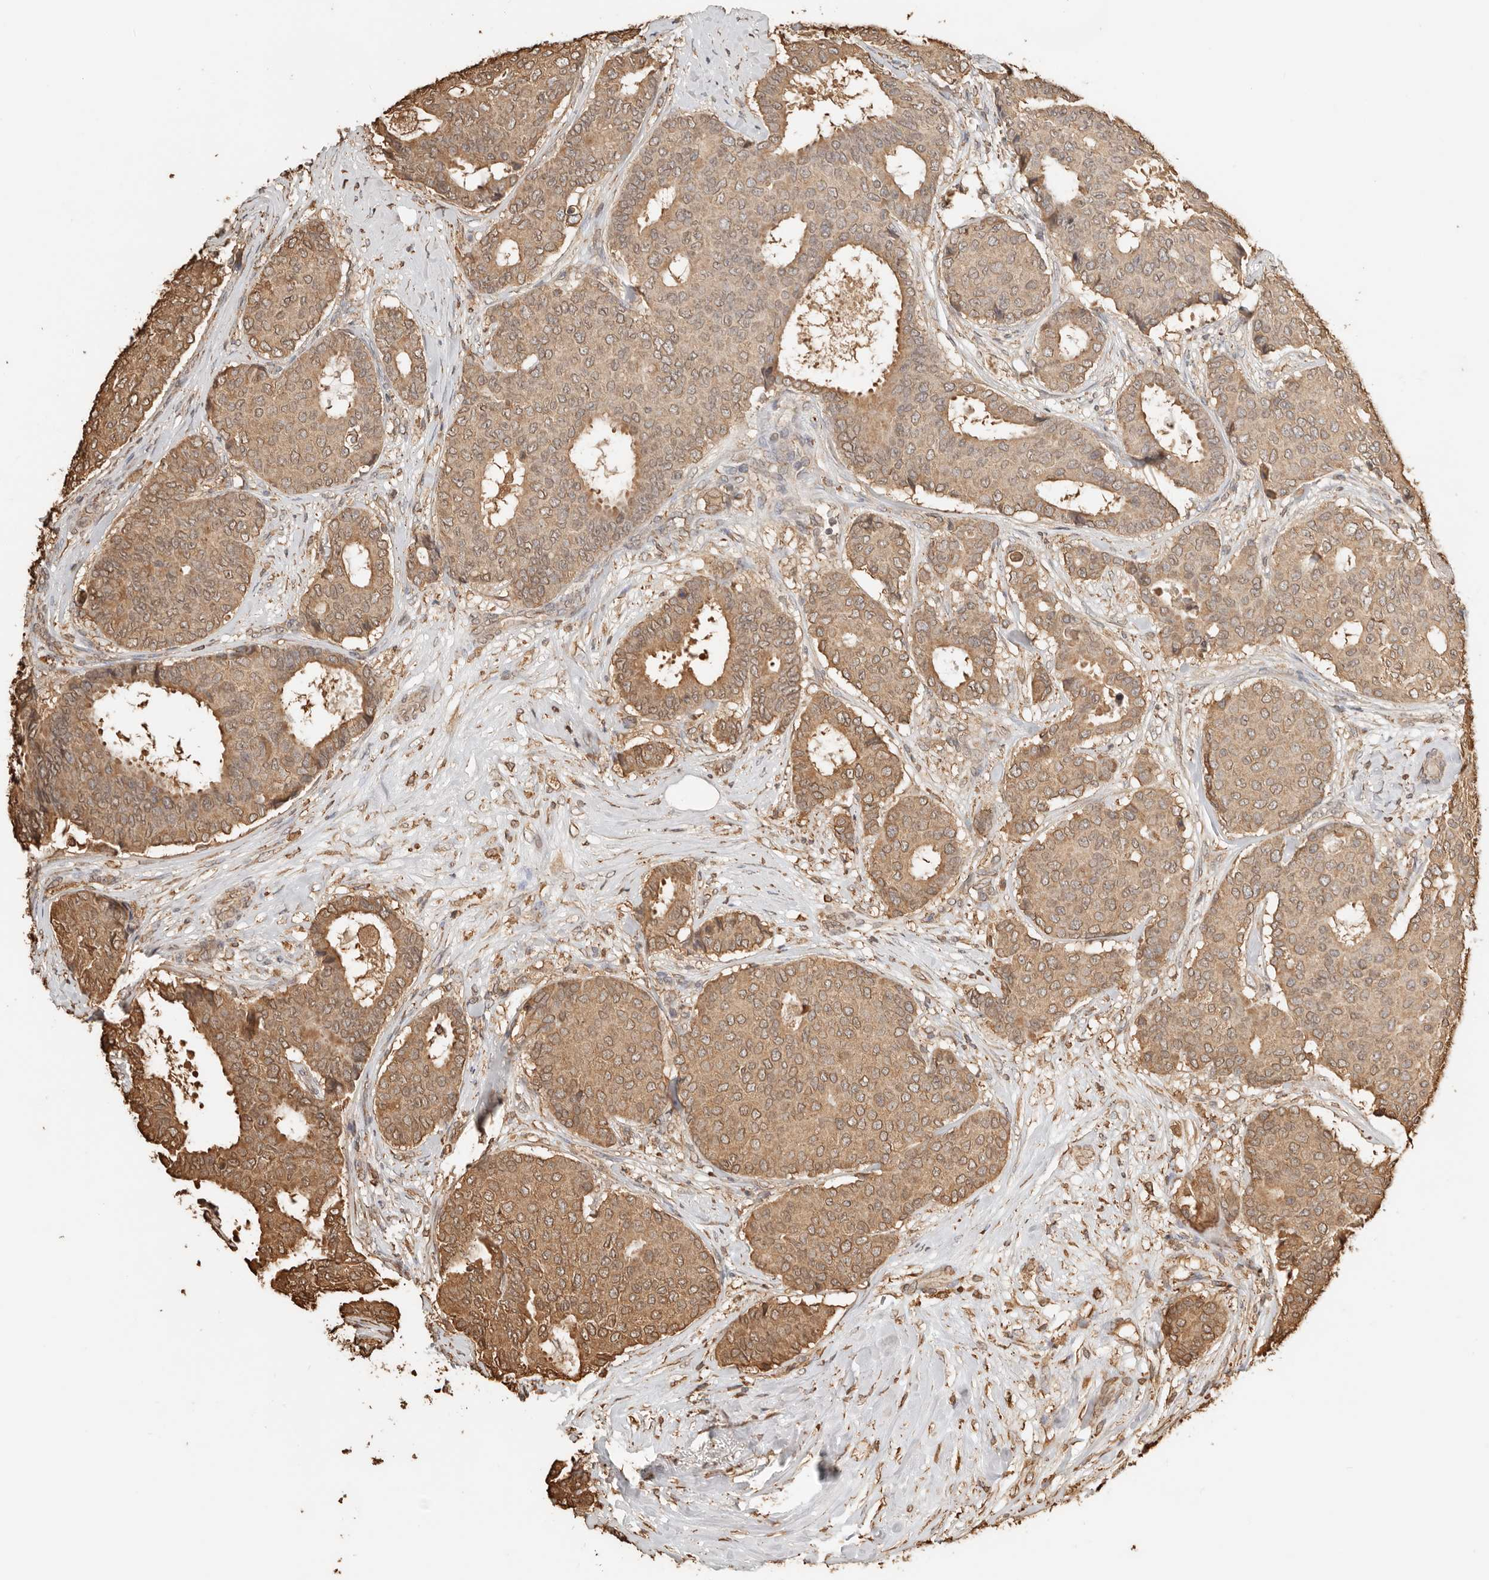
{"staining": {"intensity": "moderate", "quantity": ">75%", "location": "cytoplasmic/membranous,nuclear"}, "tissue": "breast cancer", "cell_type": "Tumor cells", "image_type": "cancer", "snomed": [{"axis": "morphology", "description": "Duct carcinoma"}, {"axis": "topography", "description": "Breast"}], "caption": "Immunohistochemistry photomicrograph of invasive ductal carcinoma (breast) stained for a protein (brown), which reveals medium levels of moderate cytoplasmic/membranous and nuclear expression in approximately >75% of tumor cells.", "gene": "ARHGEF10L", "patient": {"sex": "female", "age": 75}}